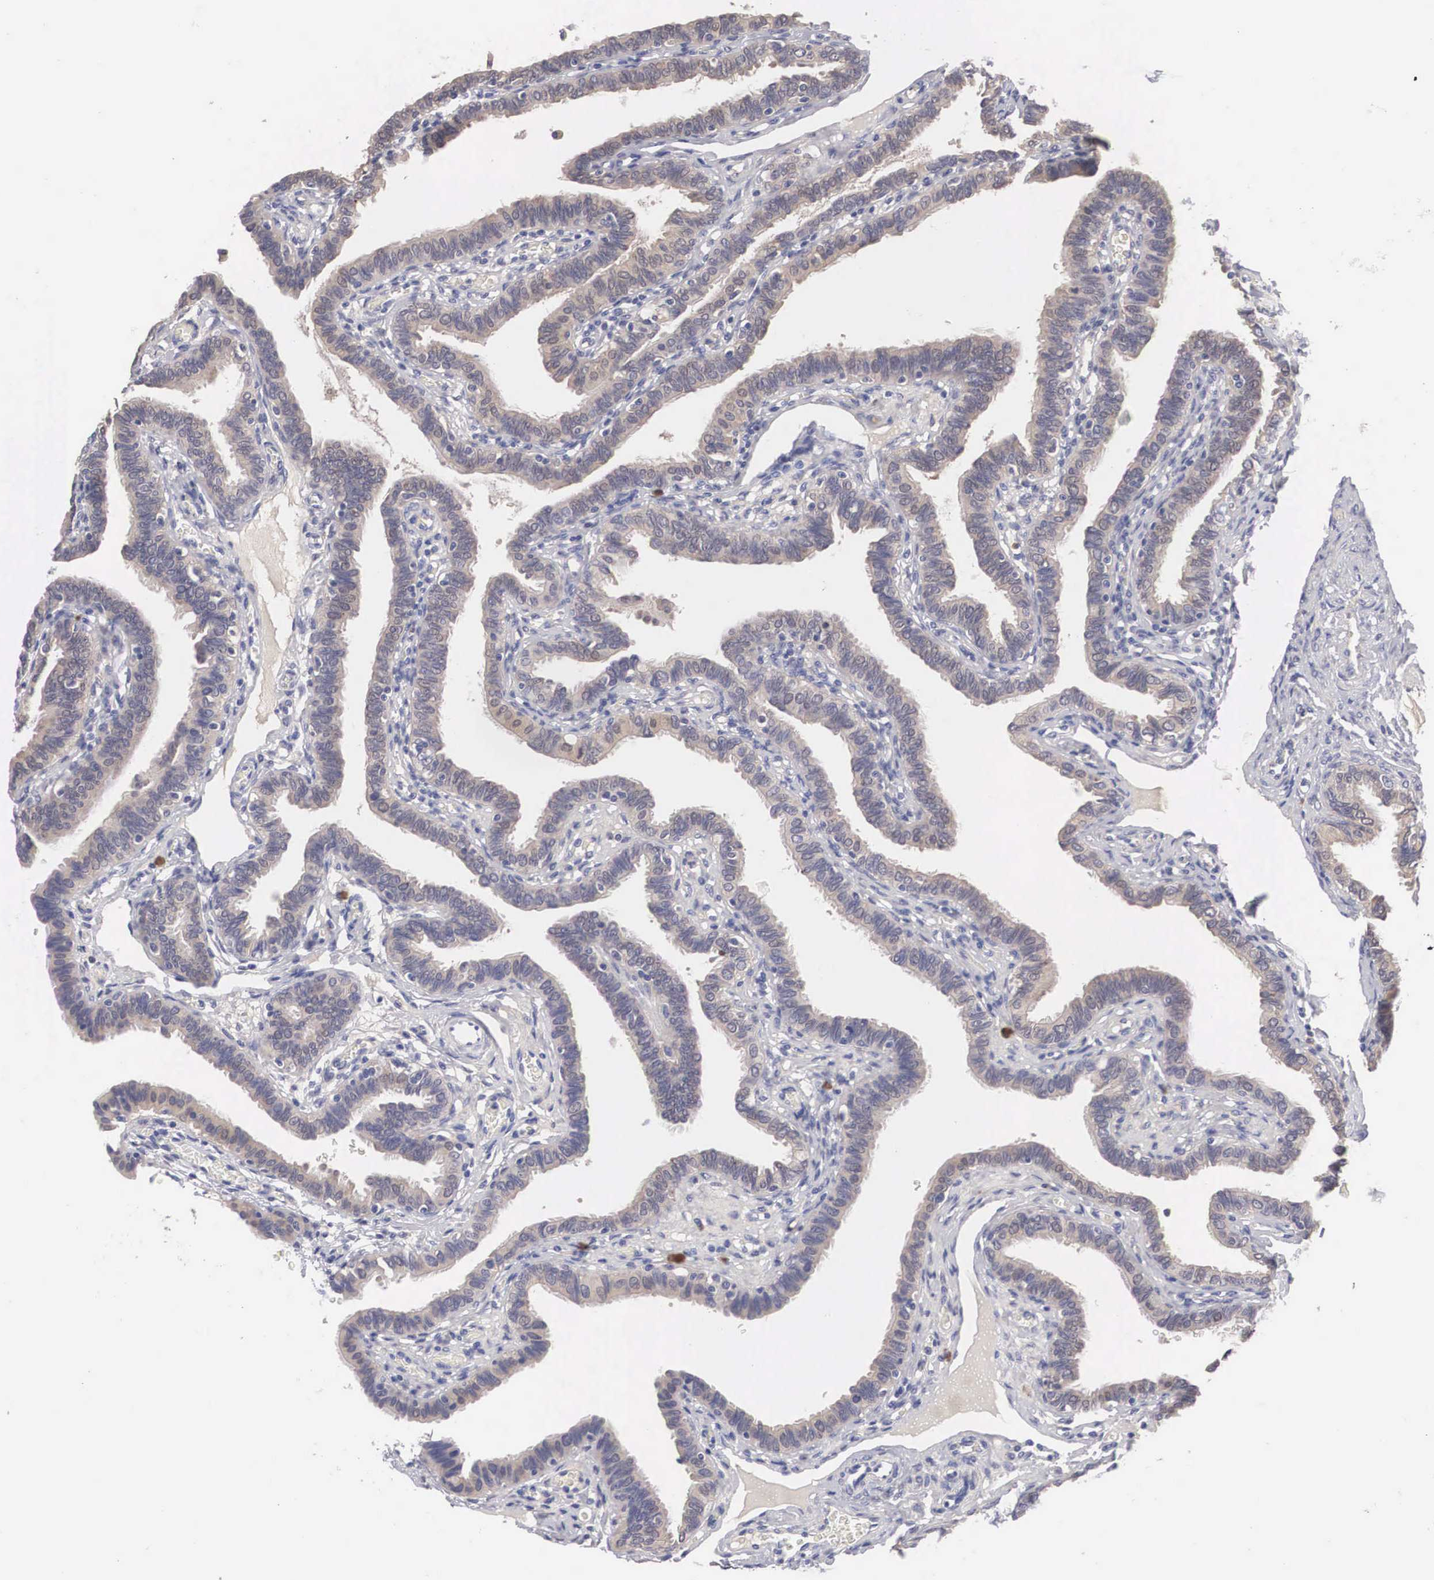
{"staining": {"intensity": "weak", "quantity": ">75%", "location": "cytoplasmic/membranous"}, "tissue": "fallopian tube", "cell_type": "Glandular cells", "image_type": "normal", "snomed": [{"axis": "morphology", "description": "Normal tissue, NOS"}, {"axis": "topography", "description": "Fallopian tube"}], "caption": "An IHC micrograph of normal tissue is shown. Protein staining in brown highlights weak cytoplasmic/membranous positivity in fallopian tube within glandular cells. (Stains: DAB (3,3'-diaminobenzidine) in brown, nuclei in blue, Microscopy: brightfield microscopy at high magnification).", "gene": "ABHD4", "patient": {"sex": "female", "age": 38}}